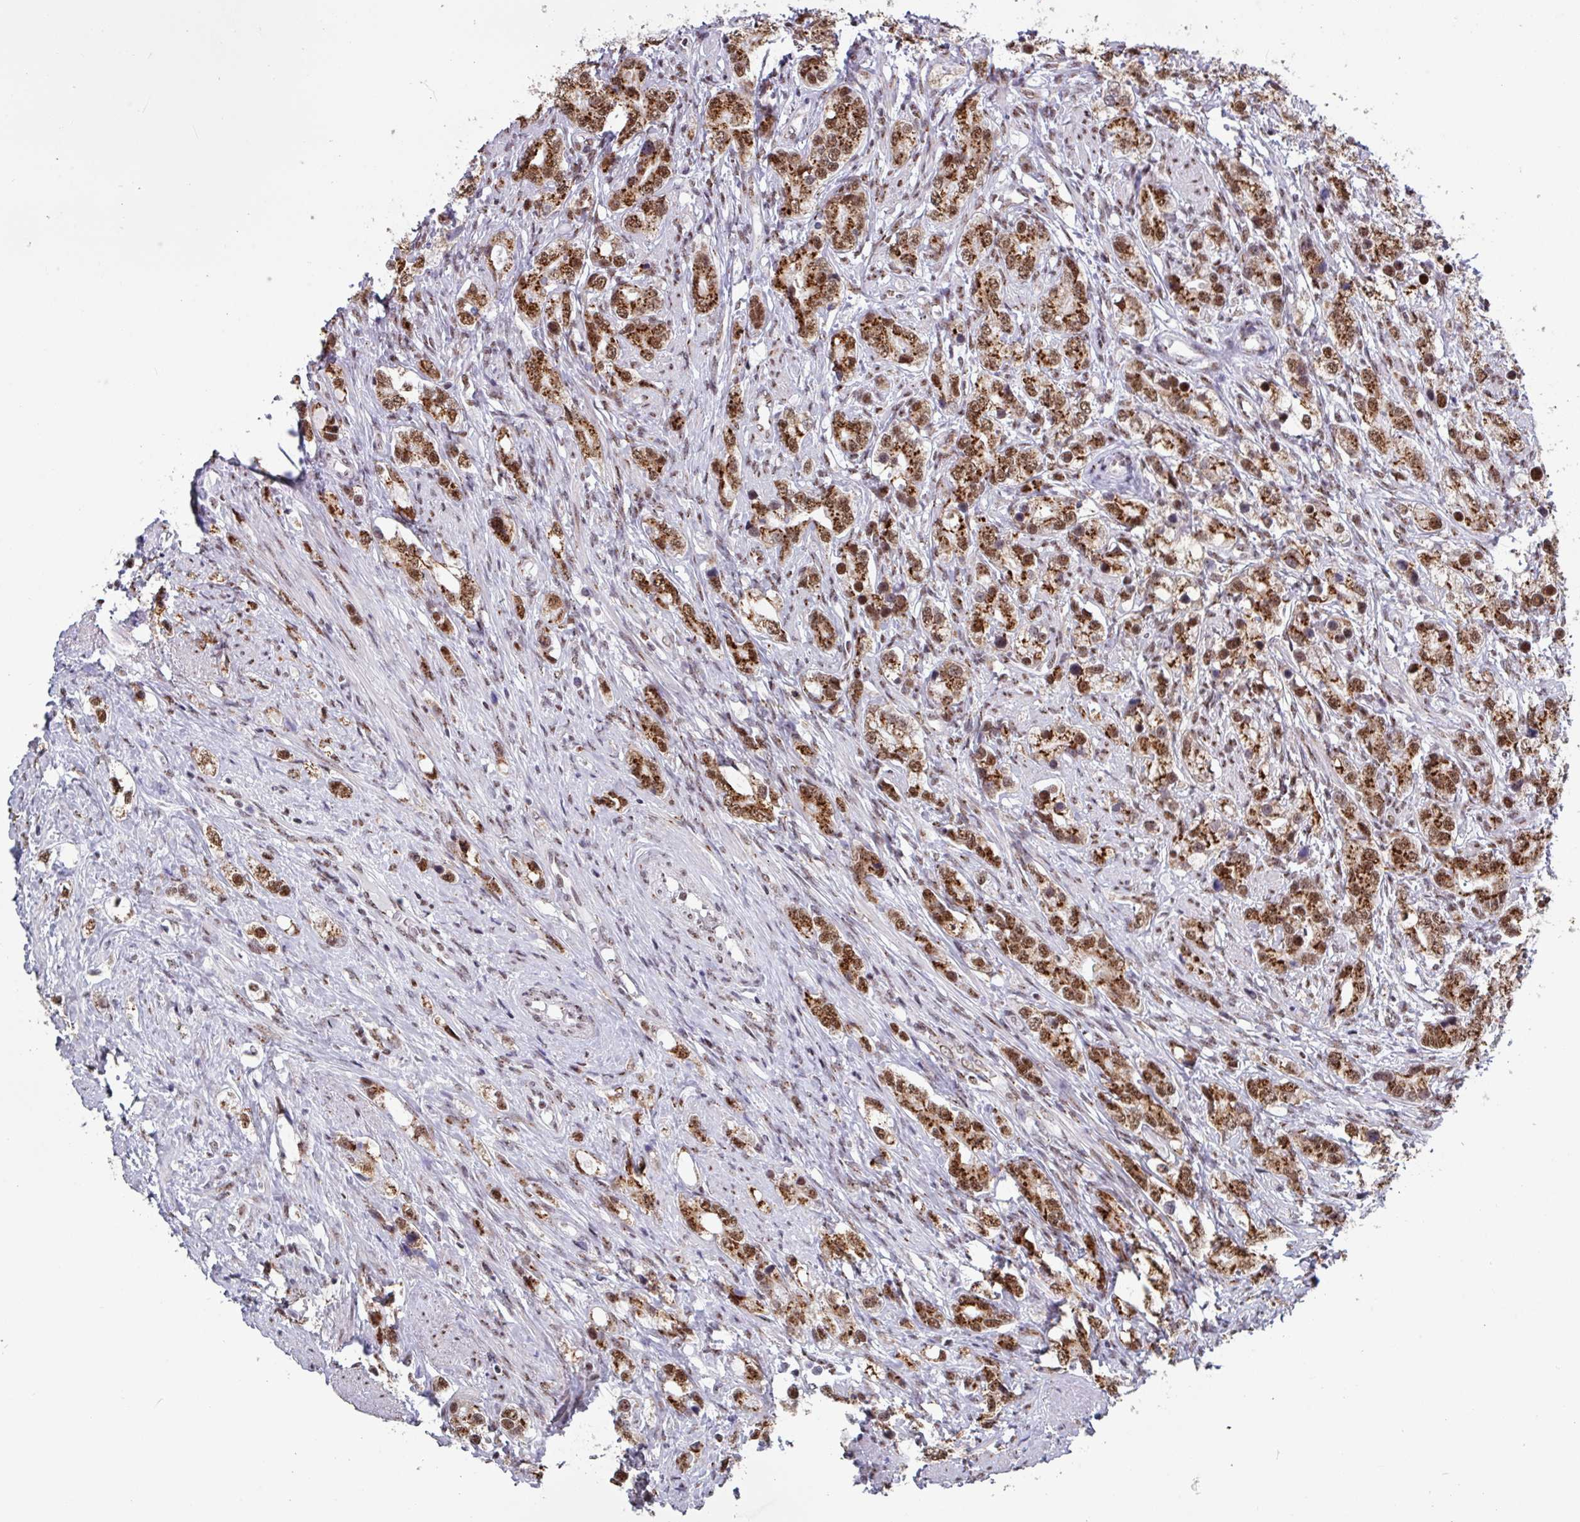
{"staining": {"intensity": "moderate", "quantity": ">75%", "location": "cytoplasmic/membranous,nuclear"}, "tissue": "prostate cancer", "cell_type": "Tumor cells", "image_type": "cancer", "snomed": [{"axis": "morphology", "description": "Adenocarcinoma, High grade"}, {"axis": "topography", "description": "Prostate"}], "caption": "High-magnification brightfield microscopy of prostate cancer (adenocarcinoma (high-grade)) stained with DAB (brown) and counterstained with hematoxylin (blue). tumor cells exhibit moderate cytoplasmic/membranous and nuclear positivity is identified in approximately>75% of cells. (DAB IHC with brightfield microscopy, high magnification).", "gene": "PUF60", "patient": {"sex": "male", "age": 63}}